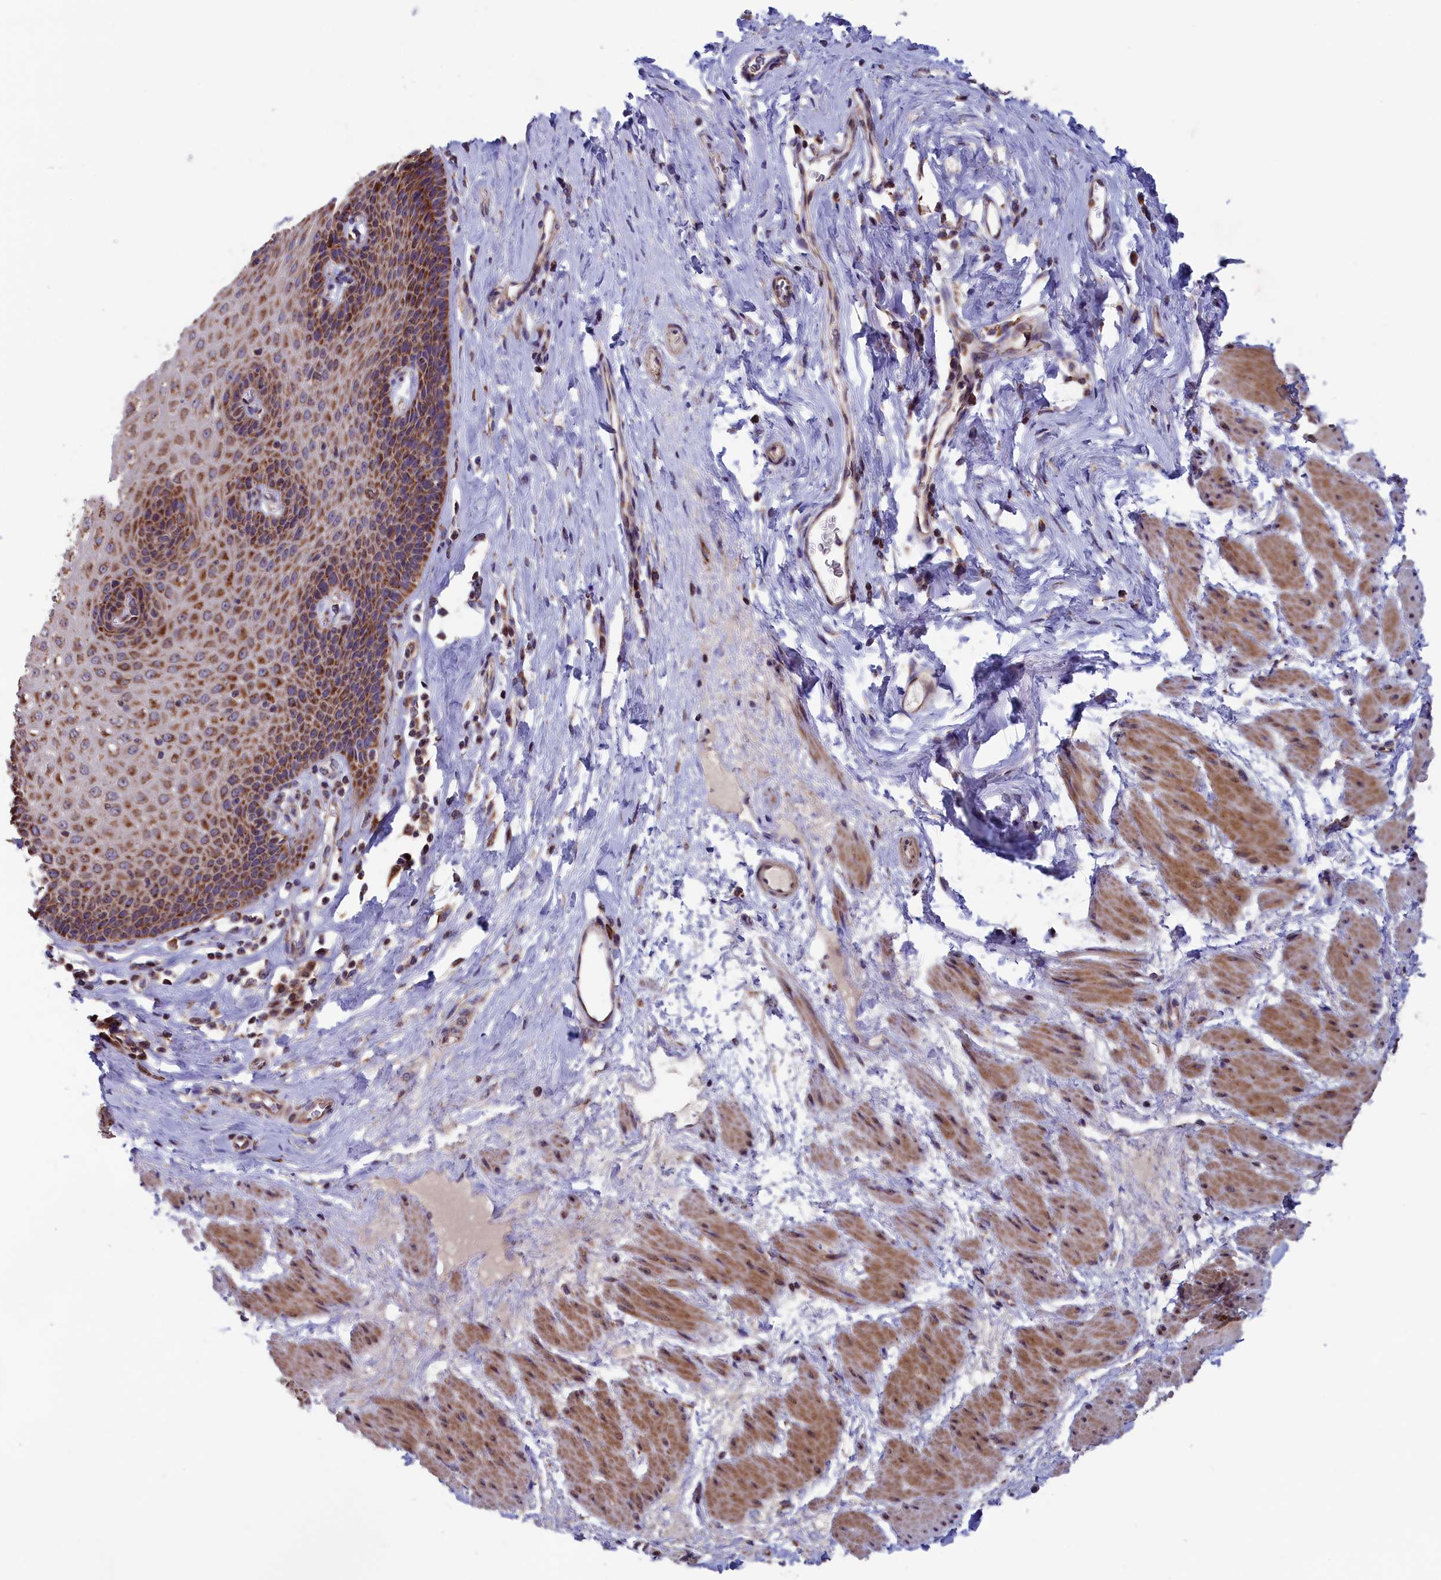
{"staining": {"intensity": "strong", "quantity": "25%-75%", "location": "cytoplasmic/membranous"}, "tissue": "esophagus", "cell_type": "Squamous epithelial cells", "image_type": "normal", "snomed": [{"axis": "morphology", "description": "Normal tissue, NOS"}, {"axis": "topography", "description": "Esophagus"}], "caption": "Squamous epithelial cells demonstrate strong cytoplasmic/membranous positivity in approximately 25%-75% of cells in benign esophagus. The staining was performed using DAB (3,3'-diaminobenzidine) to visualize the protein expression in brown, while the nuclei were stained in blue with hematoxylin (Magnification: 20x).", "gene": "TIMM44", "patient": {"sex": "female", "age": 61}}